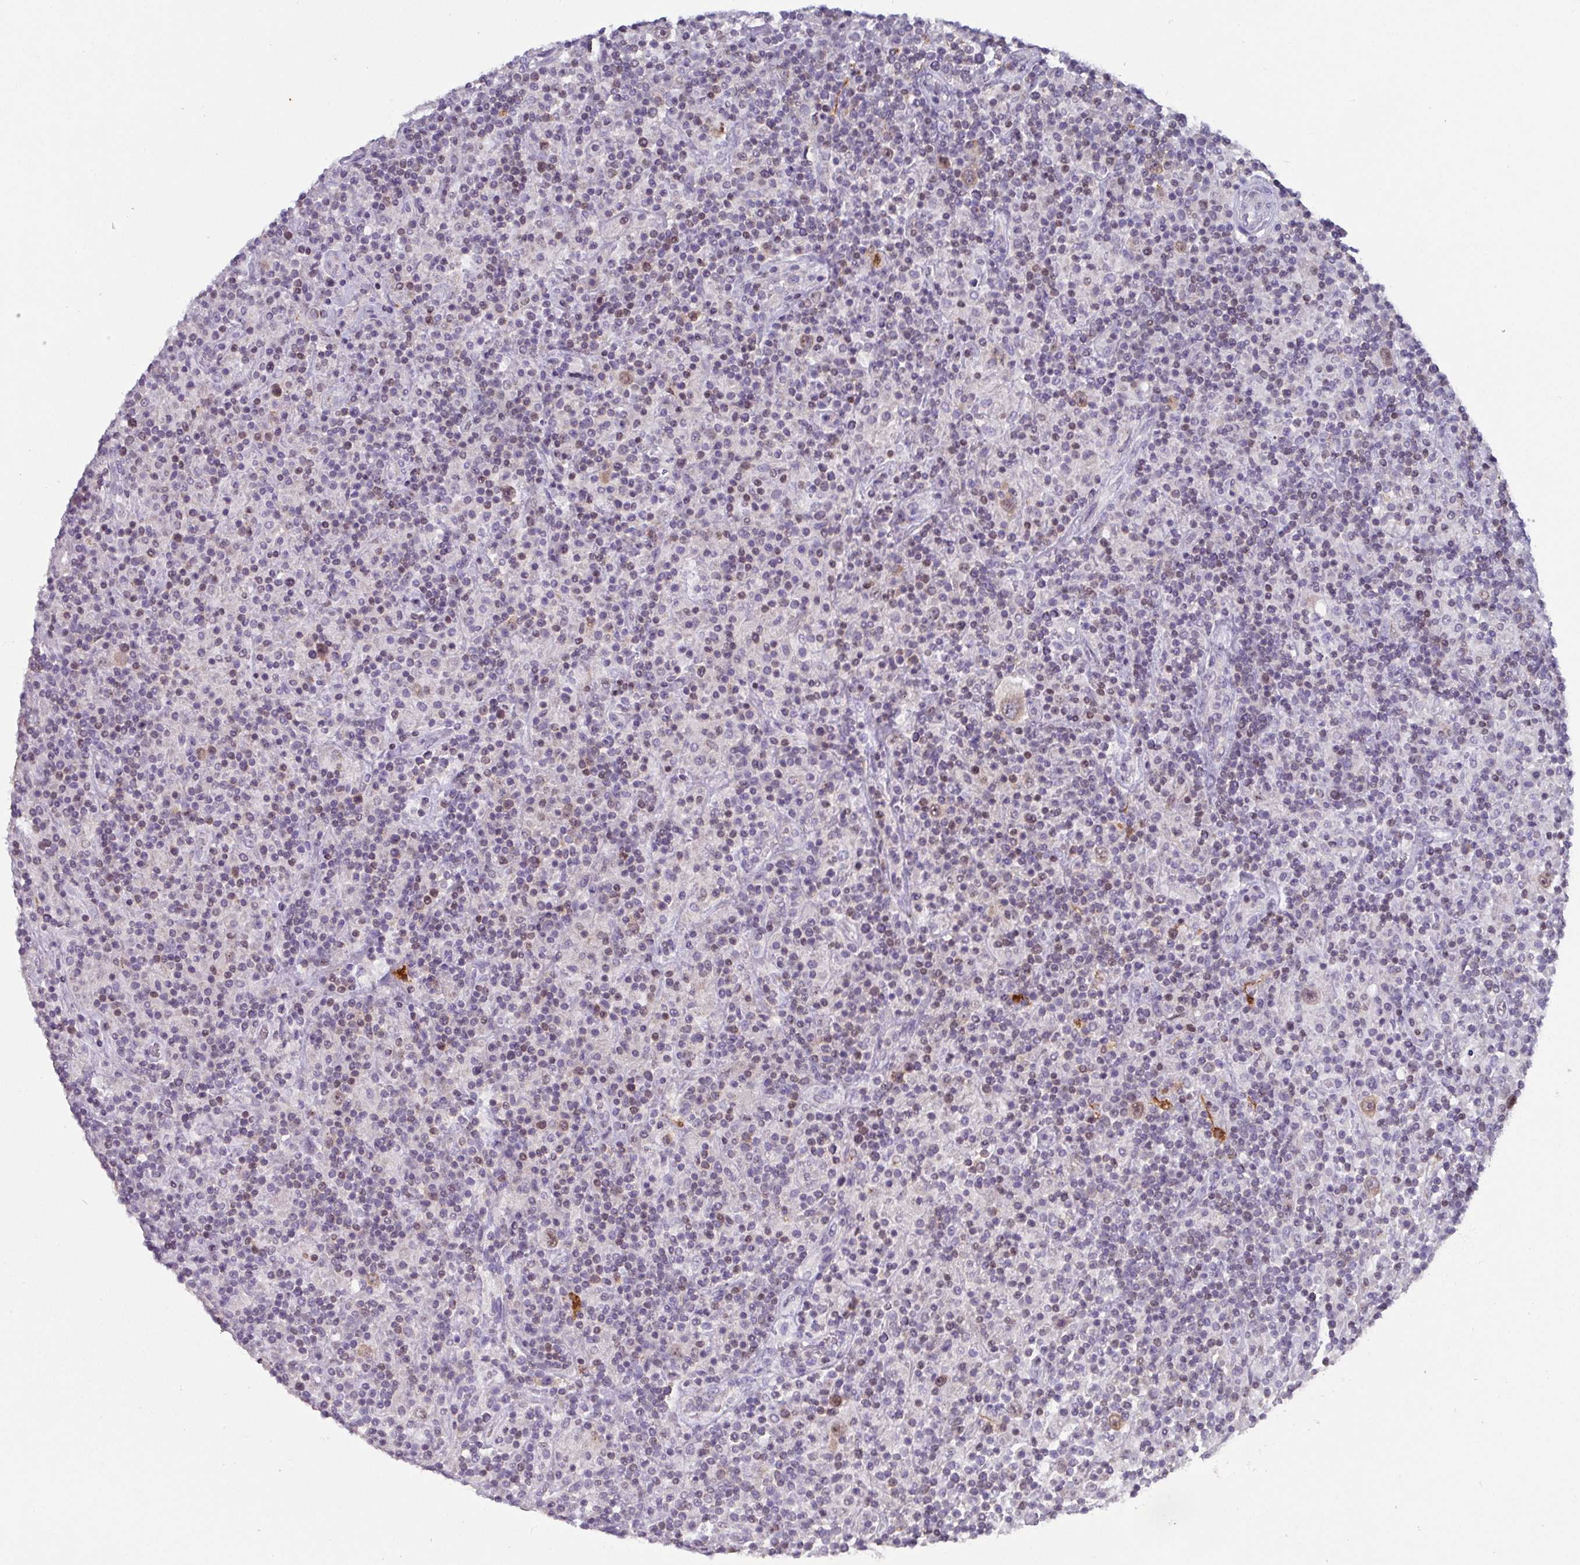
{"staining": {"intensity": "moderate", "quantity": ">75%", "location": "cytoplasmic/membranous,nuclear"}, "tissue": "lymphoma", "cell_type": "Tumor cells", "image_type": "cancer", "snomed": [{"axis": "morphology", "description": "Hodgkin's disease, NOS"}, {"axis": "topography", "description": "Lymph node"}], "caption": "Lymphoma tissue demonstrates moderate cytoplasmic/membranous and nuclear staining in about >75% of tumor cells, visualized by immunohistochemistry. Immunohistochemistry (ihc) stains the protein of interest in brown and the nuclei are stained blue.", "gene": "DCAF12L2", "patient": {"sex": "male", "age": 70}}